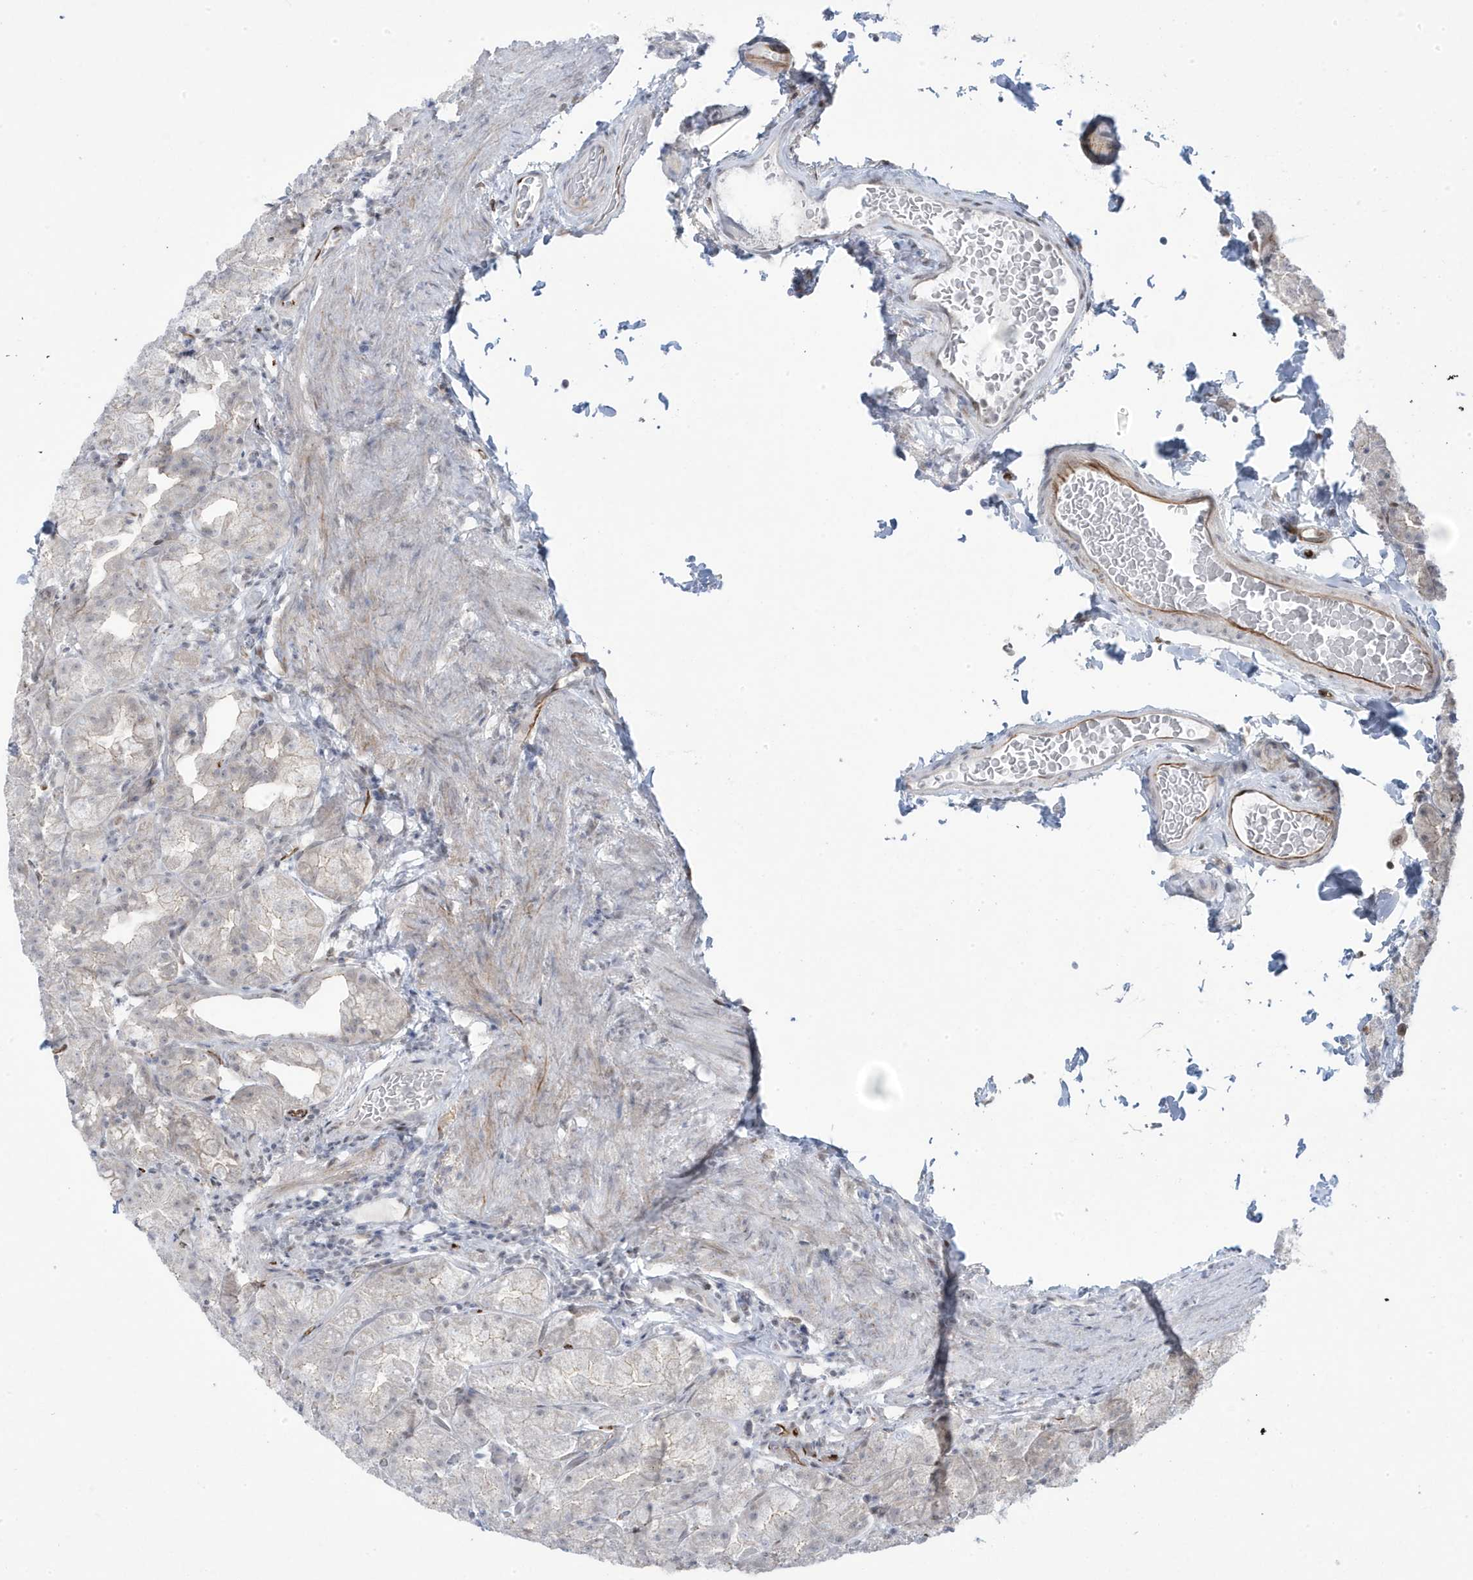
{"staining": {"intensity": "negative", "quantity": "none", "location": "none"}, "tissue": "stomach", "cell_type": "Glandular cells", "image_type": "normal", "snomed": [{"axis": "morphology", "description": "Normal tissue, NOS"}, {"axis": "topography", "description": "Stomach, upper"}], "caption": "This is a histopathology image of immunohistochemistry staining of unremarkable stomach, which shows no positivity in glandular cells. (DAB (3,3'-diaminobenzidine) IHC, high magnification).", "gene": "ADAMTSL3", "patient": {"sex": "male", "age": 68}}